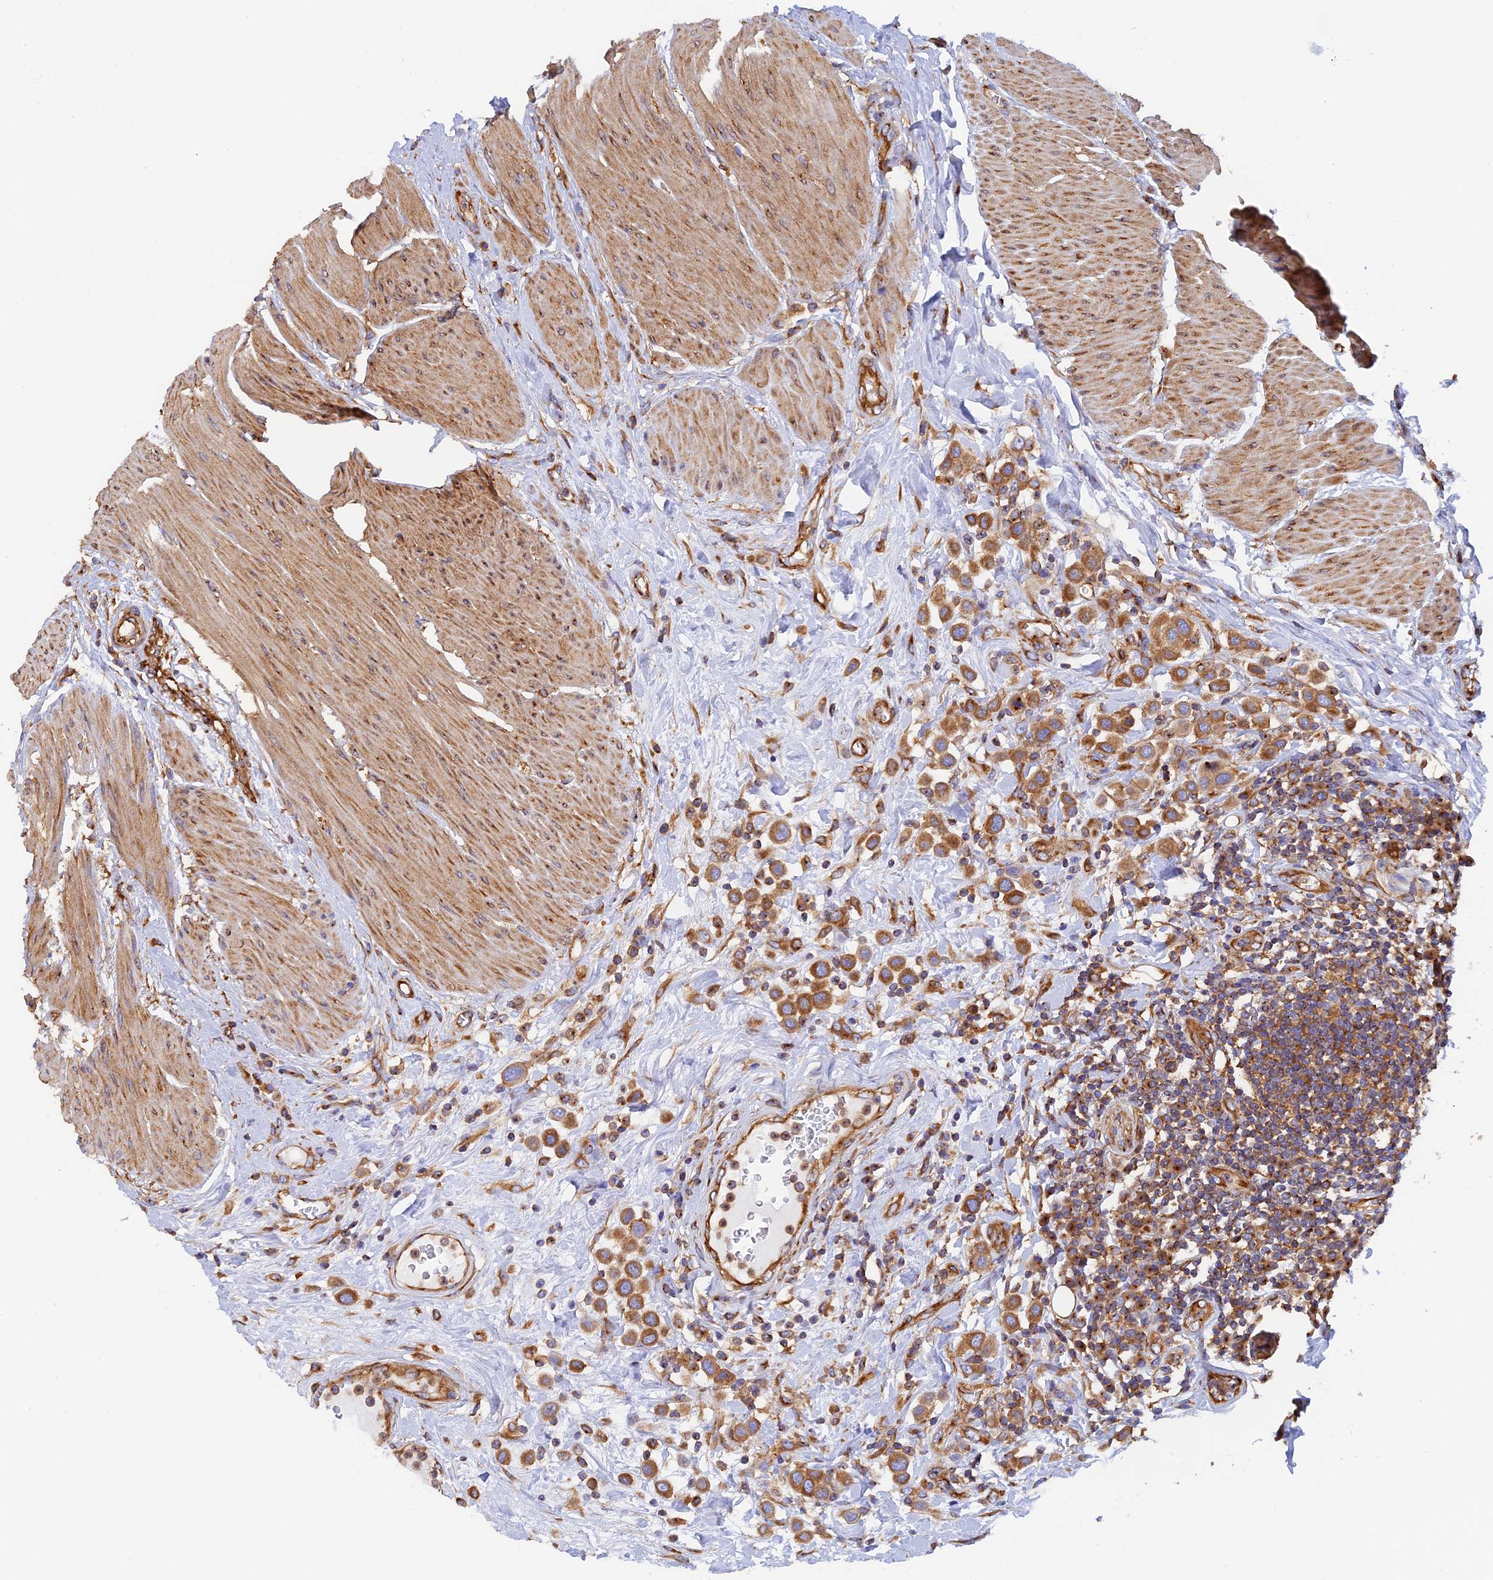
{"staining": {"intensity": "moderate", "quantity": ">75%", "location": "cytoplasmic/membranous"}, "tissue": "urothelial cancer", "cell_type": "Tumor cells", "image_type": "cancer", "snomed": [{"axis": "morphology", "description": "Urothelial carcinoma, High grade"}, {"axis": "topography", "description": "Urinary bladder"}], "caption": "A medium amount of moderate cytoplasmic/membranous staining is present in about >75% of tumor cells in urothelial cancer tissue.", "gene": "DCTN2", "patient": {"sex": "male", "age": 50}}